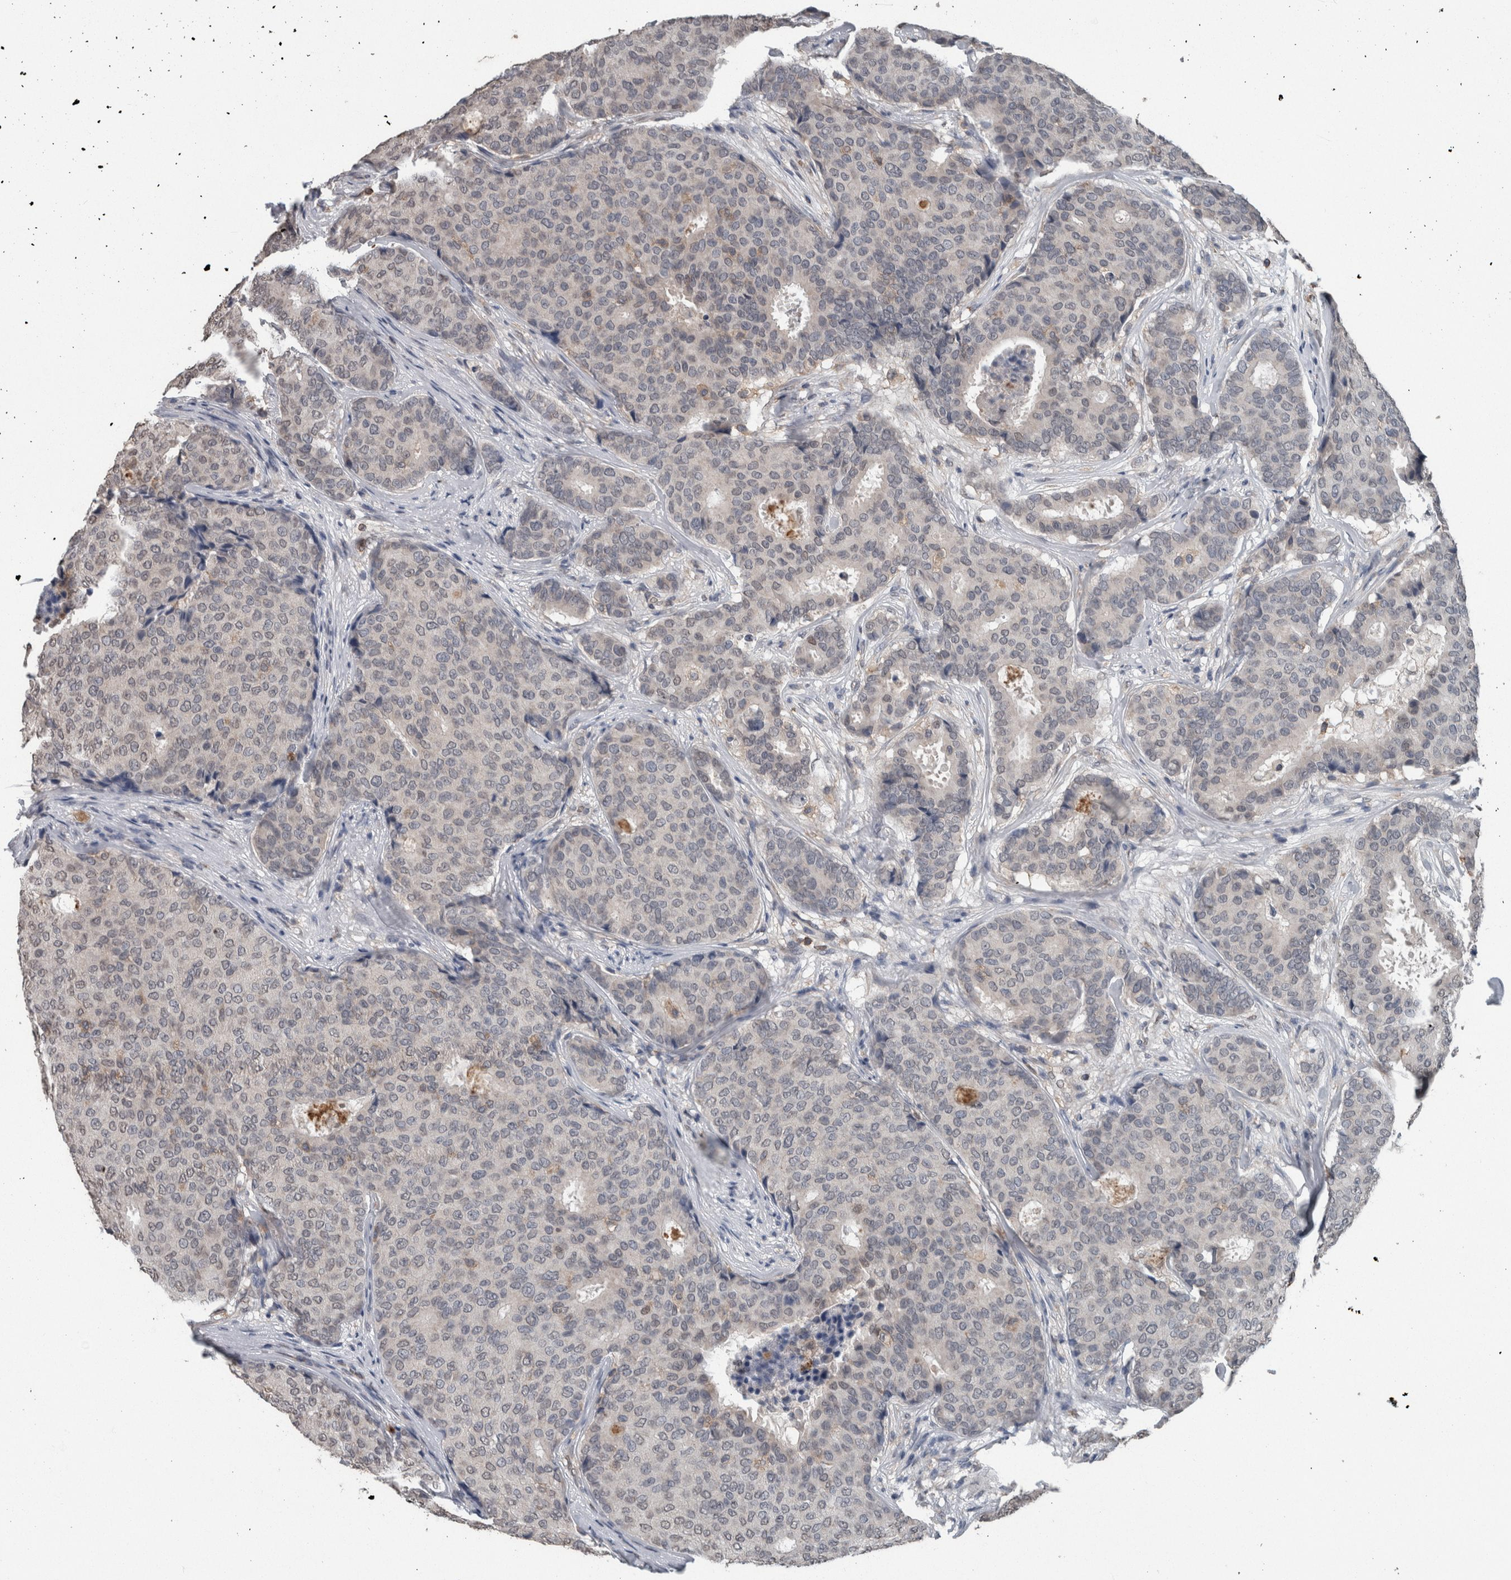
{"staining": {"intensity": "negative", "quantity": "none", "location": "none"}, "tissue": "breast cancer", "cell_type": "Tumor cells", "image_type": "cancer", "snomed": [{"axis": "morphology", "description": "Duct carcinoma"}, {"axis": "topography", "description": "Breast"}], "caption": "This is a image of immunohistochemistry staining of breast cancer (invasive ductal carcinoma), which shows no expression in tumor cells. The staining is performed using DAB brown chromogen with nuclei counter-stained in using hematoxylin.", "gene": "MAFF", "patient": {"sex": "female", "age": 75}}